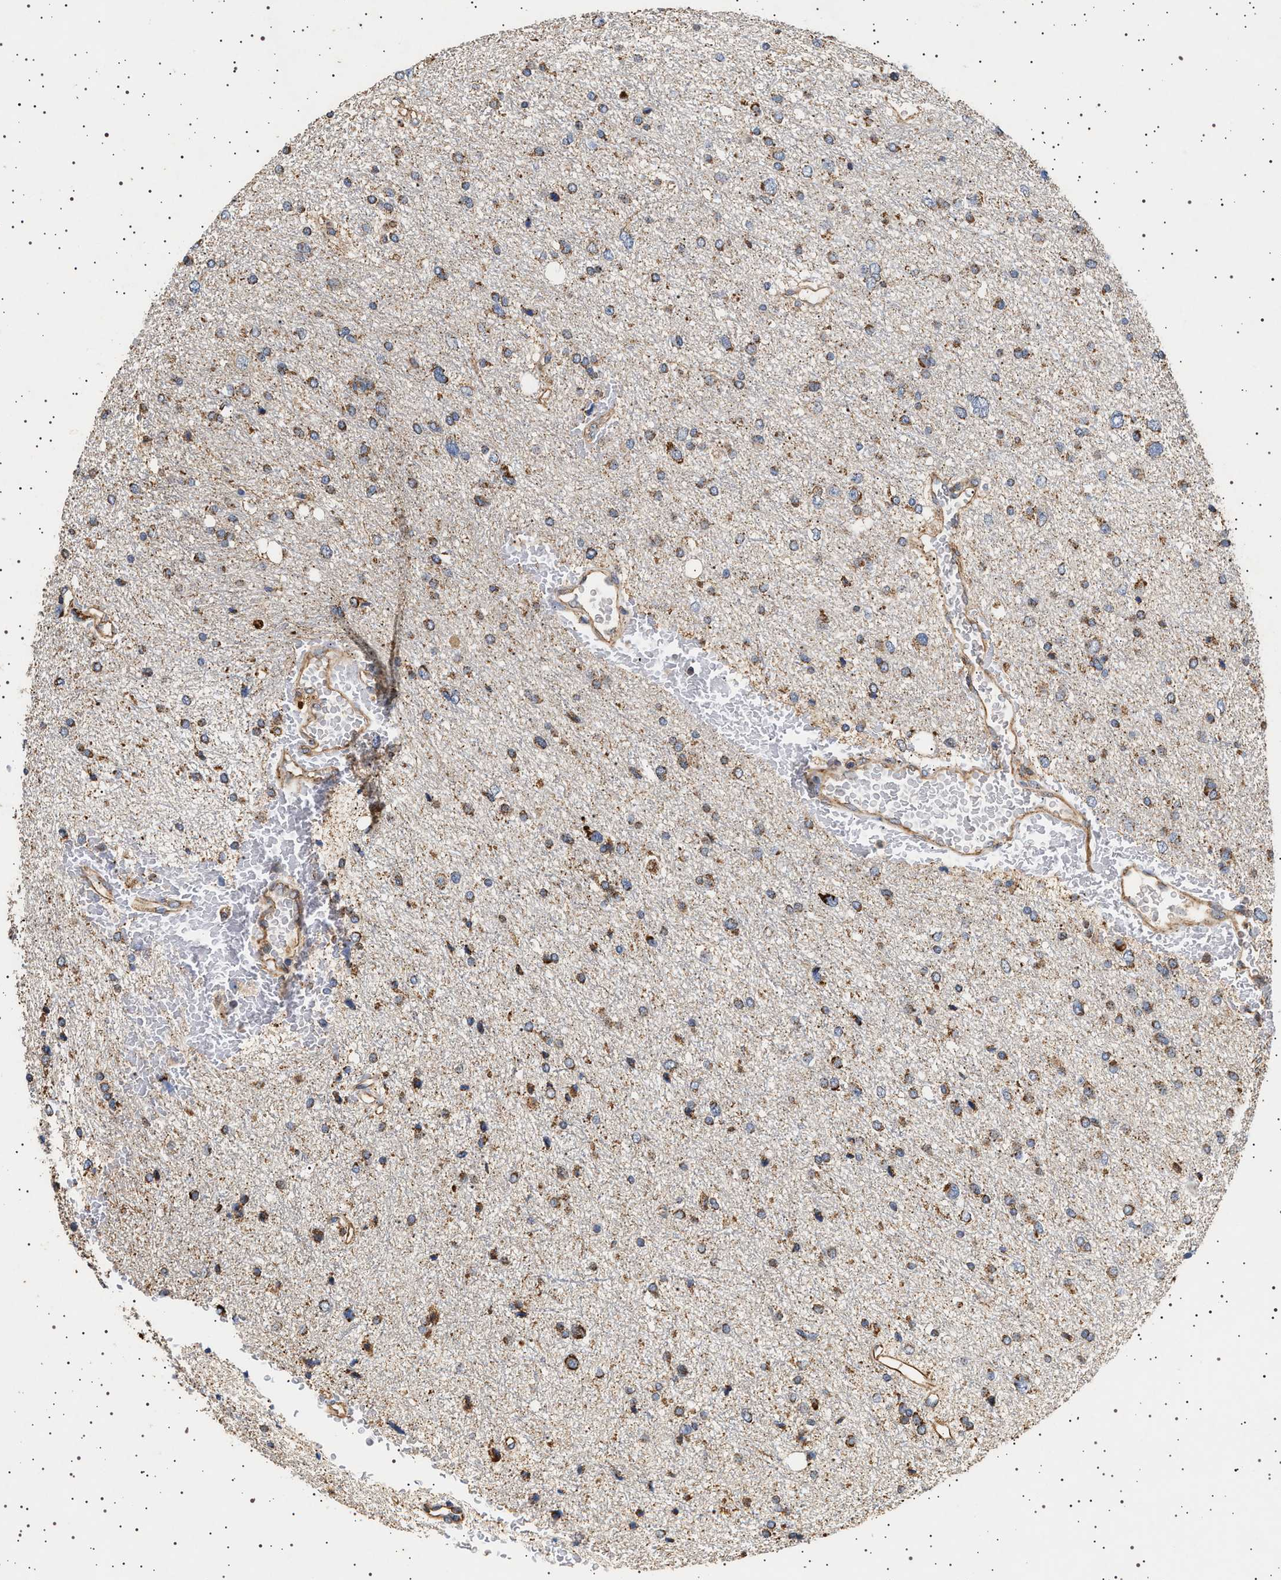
{"staining": {"intensity": "moderate", "quantity": ">75%", "location": "cytoplasmic/membranous"}, "tissue": "glioma", "cell_type": "Tumor cells", "image_type": "cancer", "snomed": [{"axis": "morphology", "description": "Glioma, malignant, Low grade"}, {"axis": "topography", "description": "Brain"}], "caption": "Glioma stained for a protein displays moderate cytoplasmic/membranous positivity in tumor cells. The staining was performed using DAB (3,3'-diaminobenzidine) to visualize the protein expression in brown, while the nuclei were stained in blue with hematoxylin (Magnification: 20x).", "gene": "TRUB2", "patient": {"sex": "female", "age": 37}}